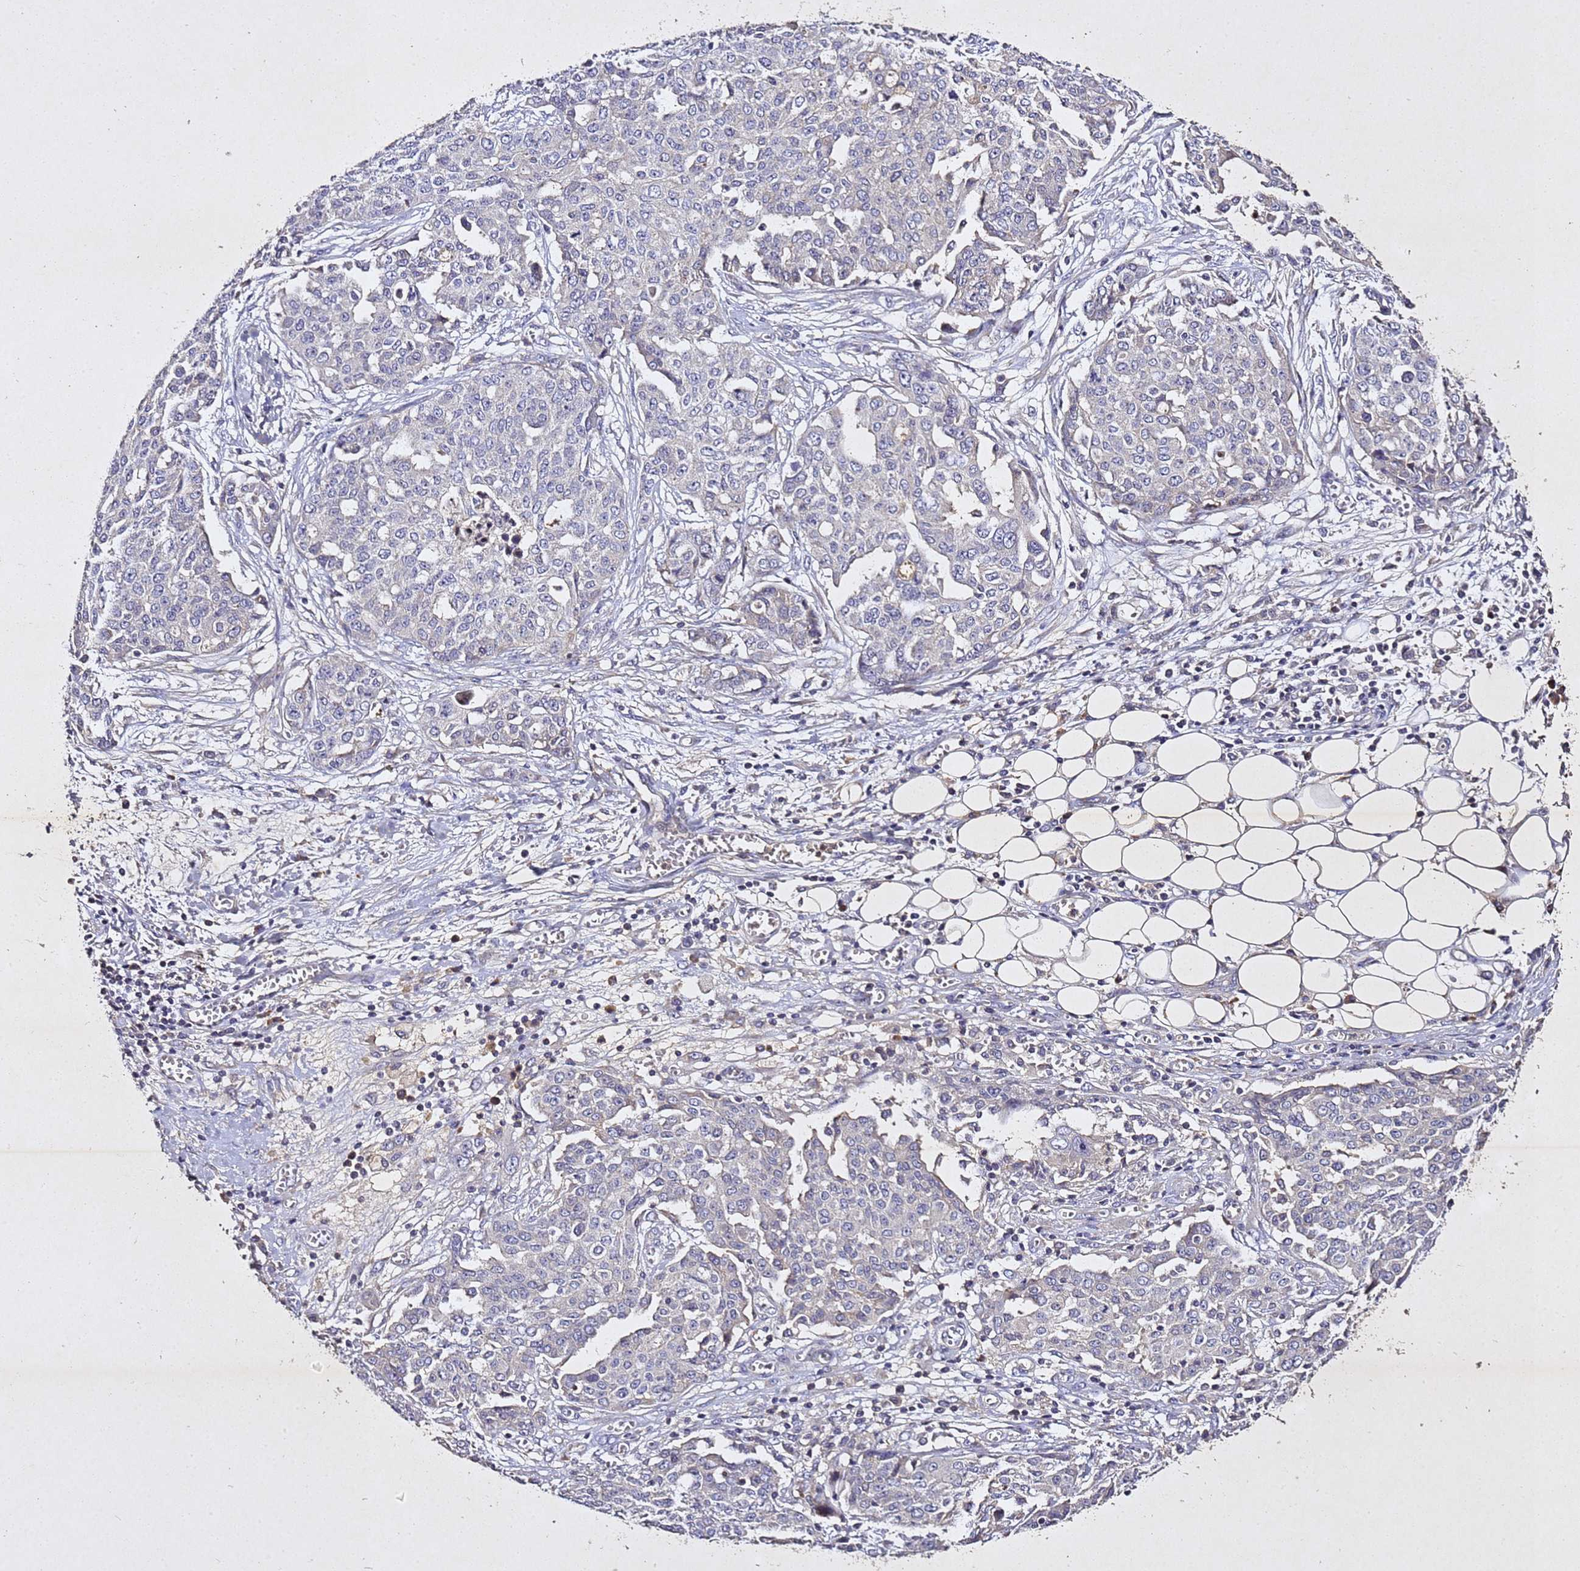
{"staining": {"intensity": "negative", "quantity": "none", "location": "none"}, "tissue": "ovarian cancer", "cell_type": "Tumor cells", "image_type": "cancer", "snomed": [{"axis": "morphology", "description": "Cystadenocarcinoma, serous, NOS"}, {"axis": "topography", "description": "Soft tissue"}, {"axis": "topography", "description": "Ovary"}], "caption": "Micrograph shows no significant protein expression in tumor cells of ovarian cancer.", "gene": "SV2B", "patient": {"sex": "female", "age": 57}}